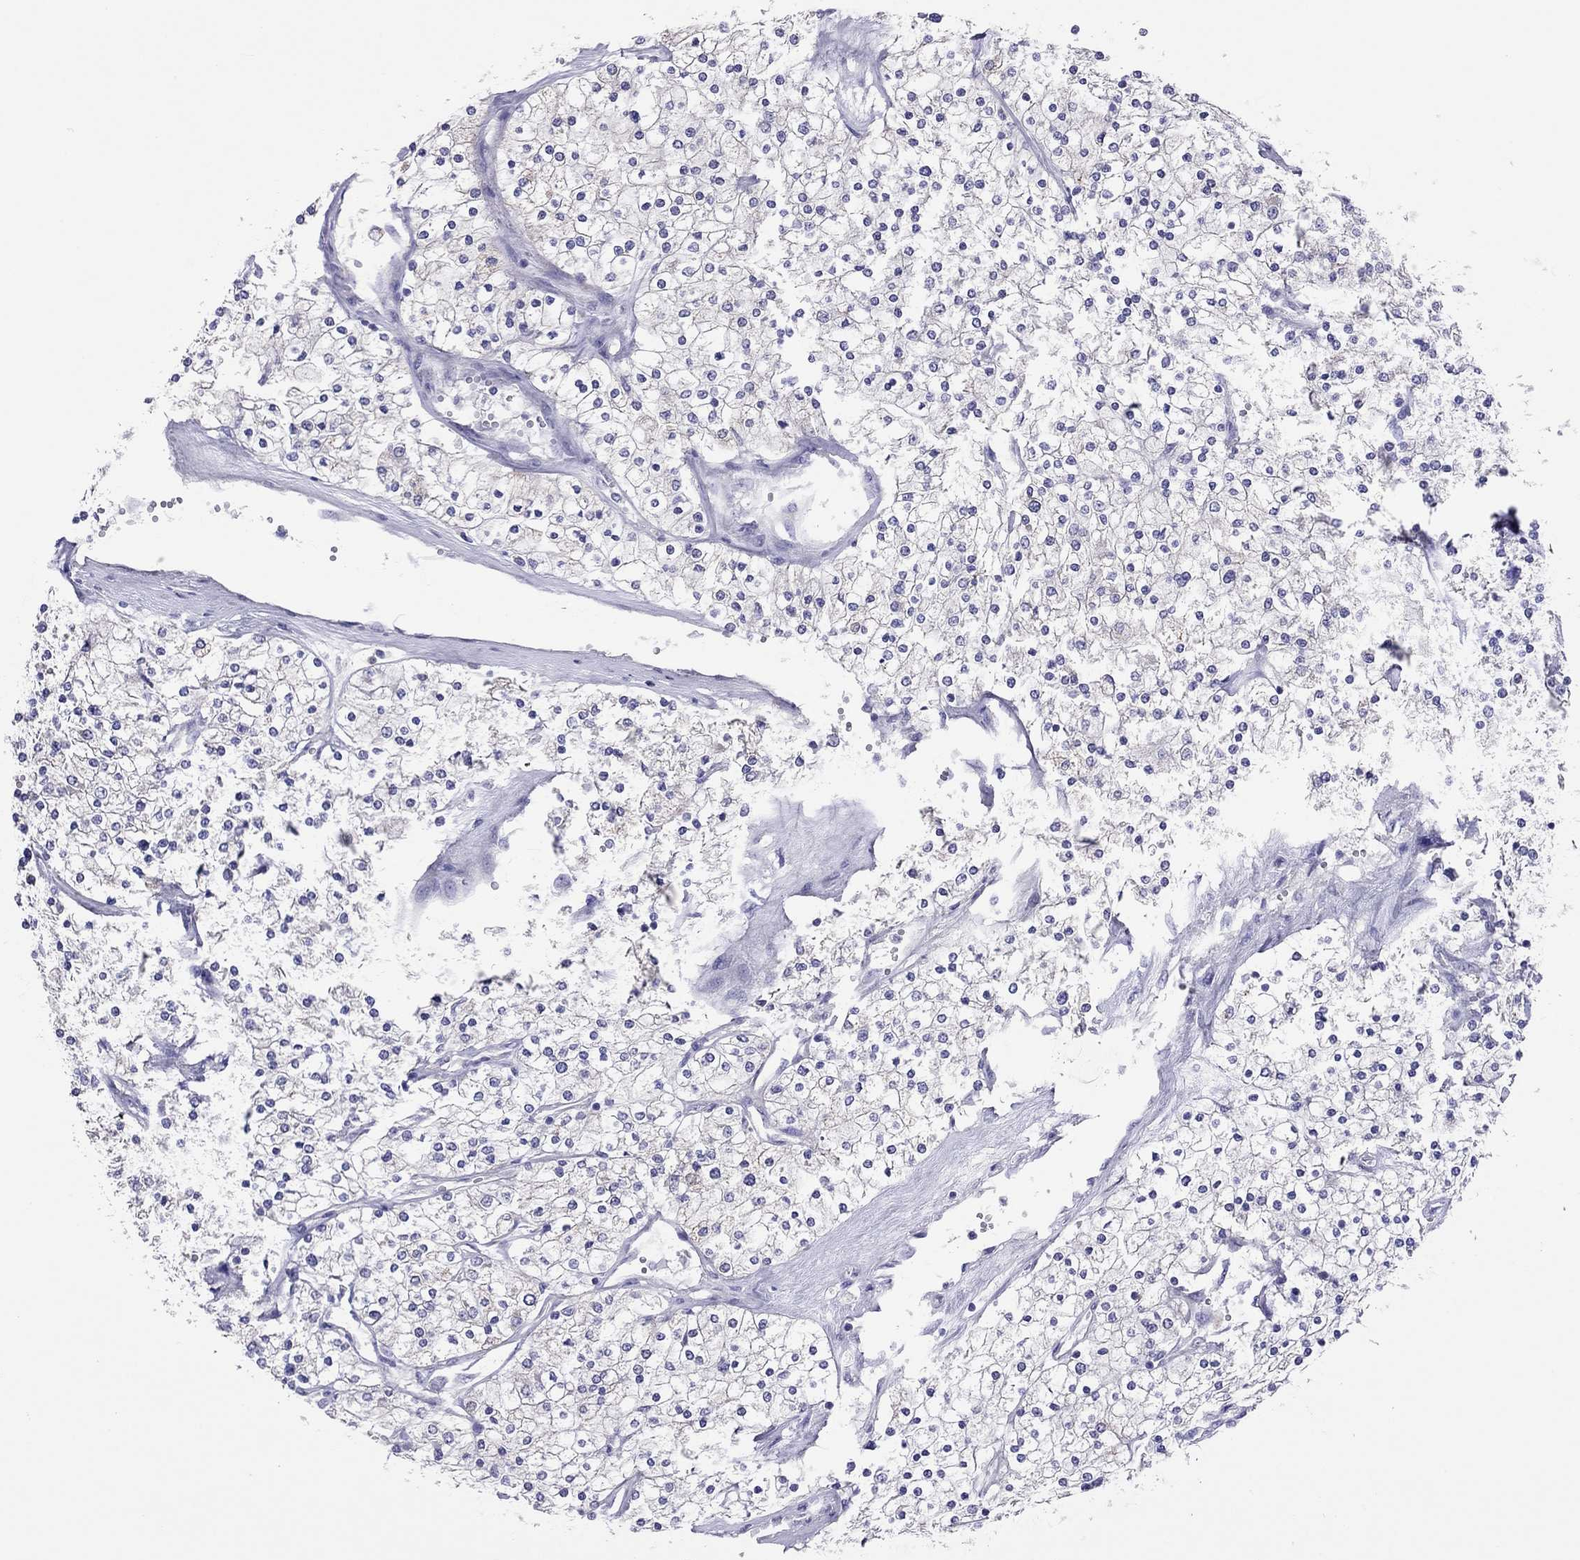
{"staining": {"intensity": "negative", "quantity": "none", "location": "none"}, "tissue": "renal cancer", "cell_type": "Tumor cells", "image_type": "cancer", "snomed": [{"axis": "morphology", "description": "Adenocarcinoma, NOS"}, {"axis": "topography", "description": "Kidney"}], "caption": "The photomicrograph displays no staining of tumor cells in renal cancer.", "gene": "COL9A1", "patient": {"sex": "male", "age": 80}}